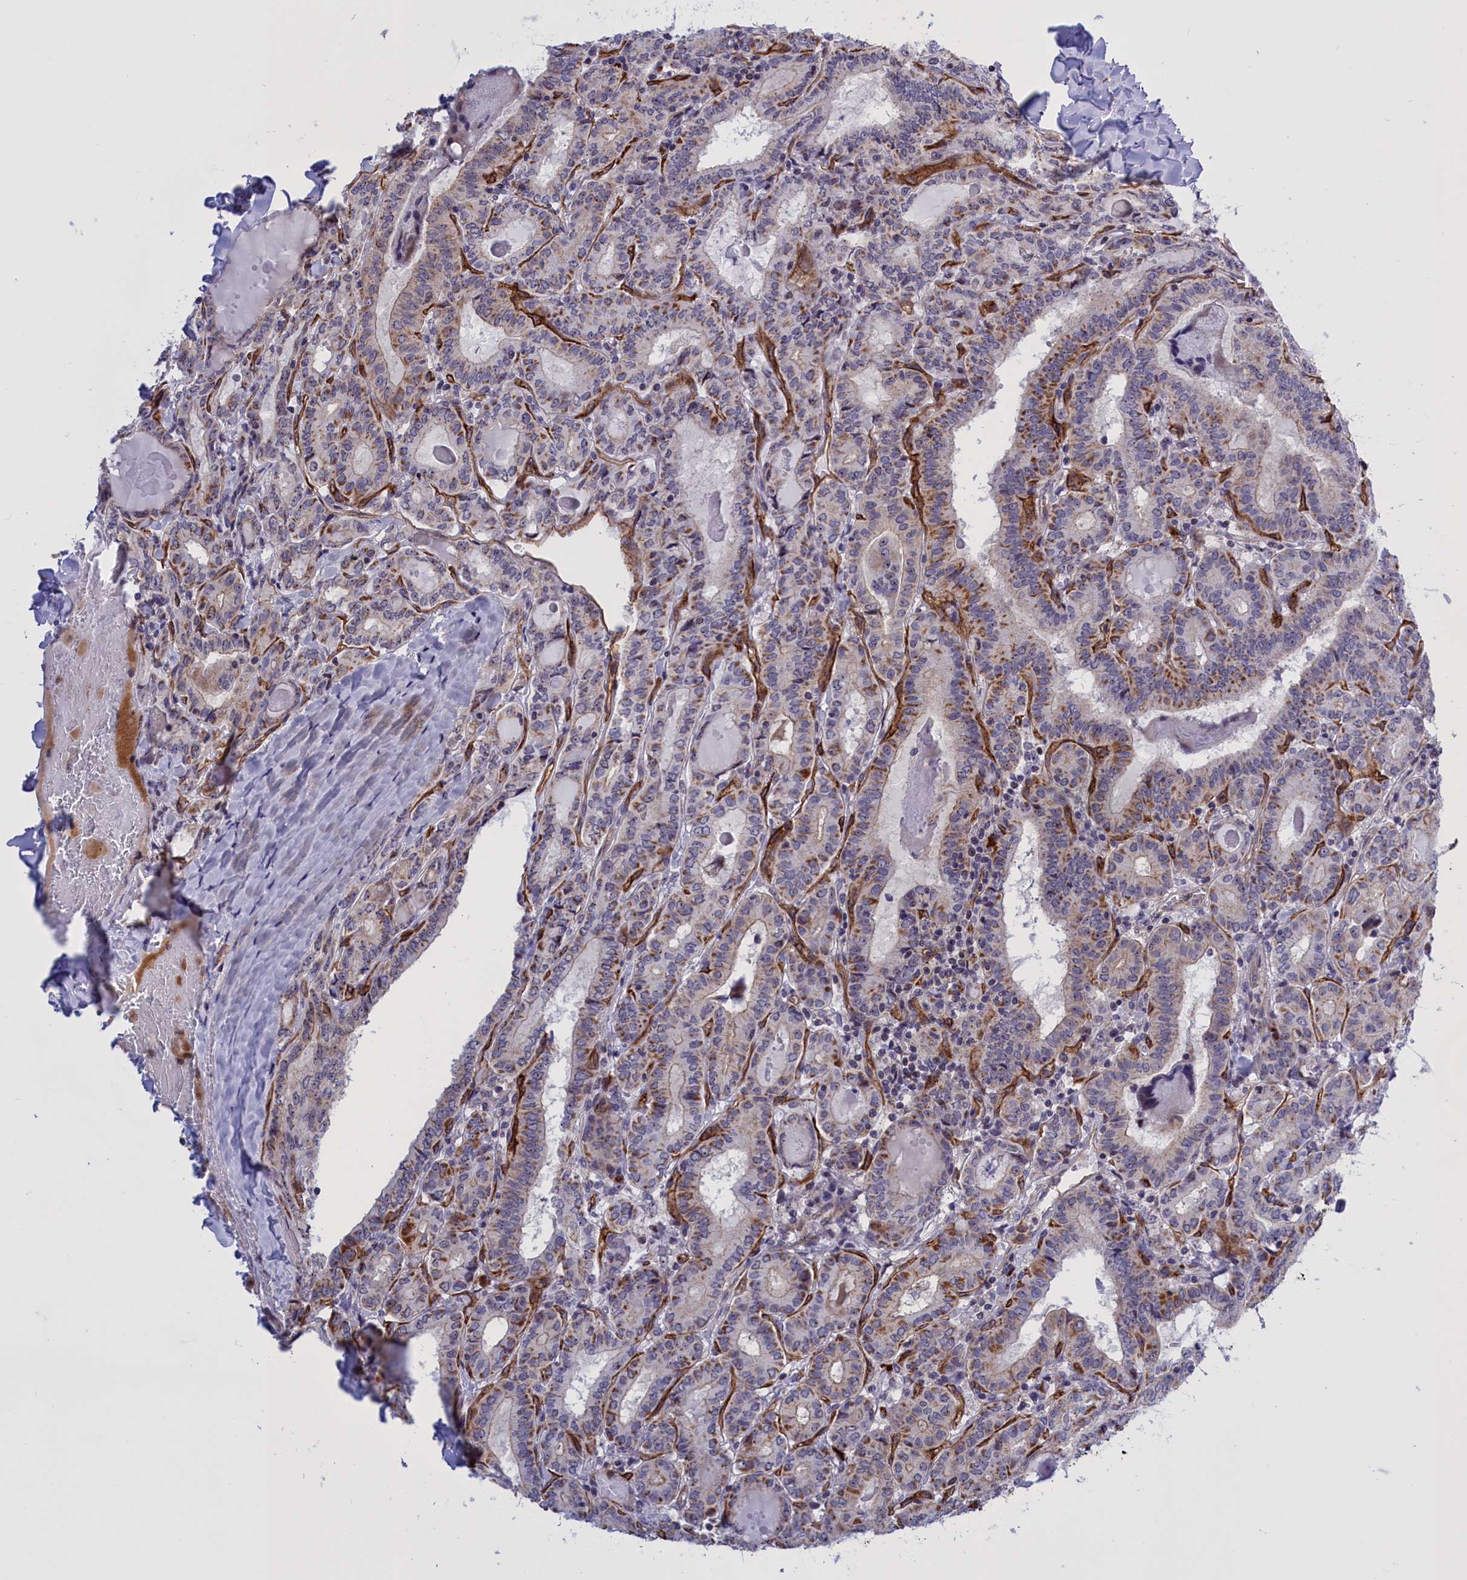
{"staining": {"intensity": "moderate", "quantity": "25%-75%", "location": "cytoplasmic/membranous"}, "tissue": "thyroid cancer", "cell_type": "Tumor cells", "image_type": "cancer", "snomed": [{"axis": "morphology", "description": "Papillary adenocarcinoma, NOS"}, {"axis": "topography", "description": "Thyroid gland"}], "caption": "Immunohistochemistry (IHC) staining of papillary adenocarcinoma (thyroid), which displays medium levels of moderate cytoplasmic/membranous staining in approximately 25%-75% of tumor cells indicating moderate cytoplasmic/membranous protein positivity. The staining was performed using DAB (3,3'-diaminobenzidine) (brown) for protein detection and nuclei were counterstained in hematoxylin (blue).", "gene": "MPND", "patient": {"sex": "female", "age": 72}}